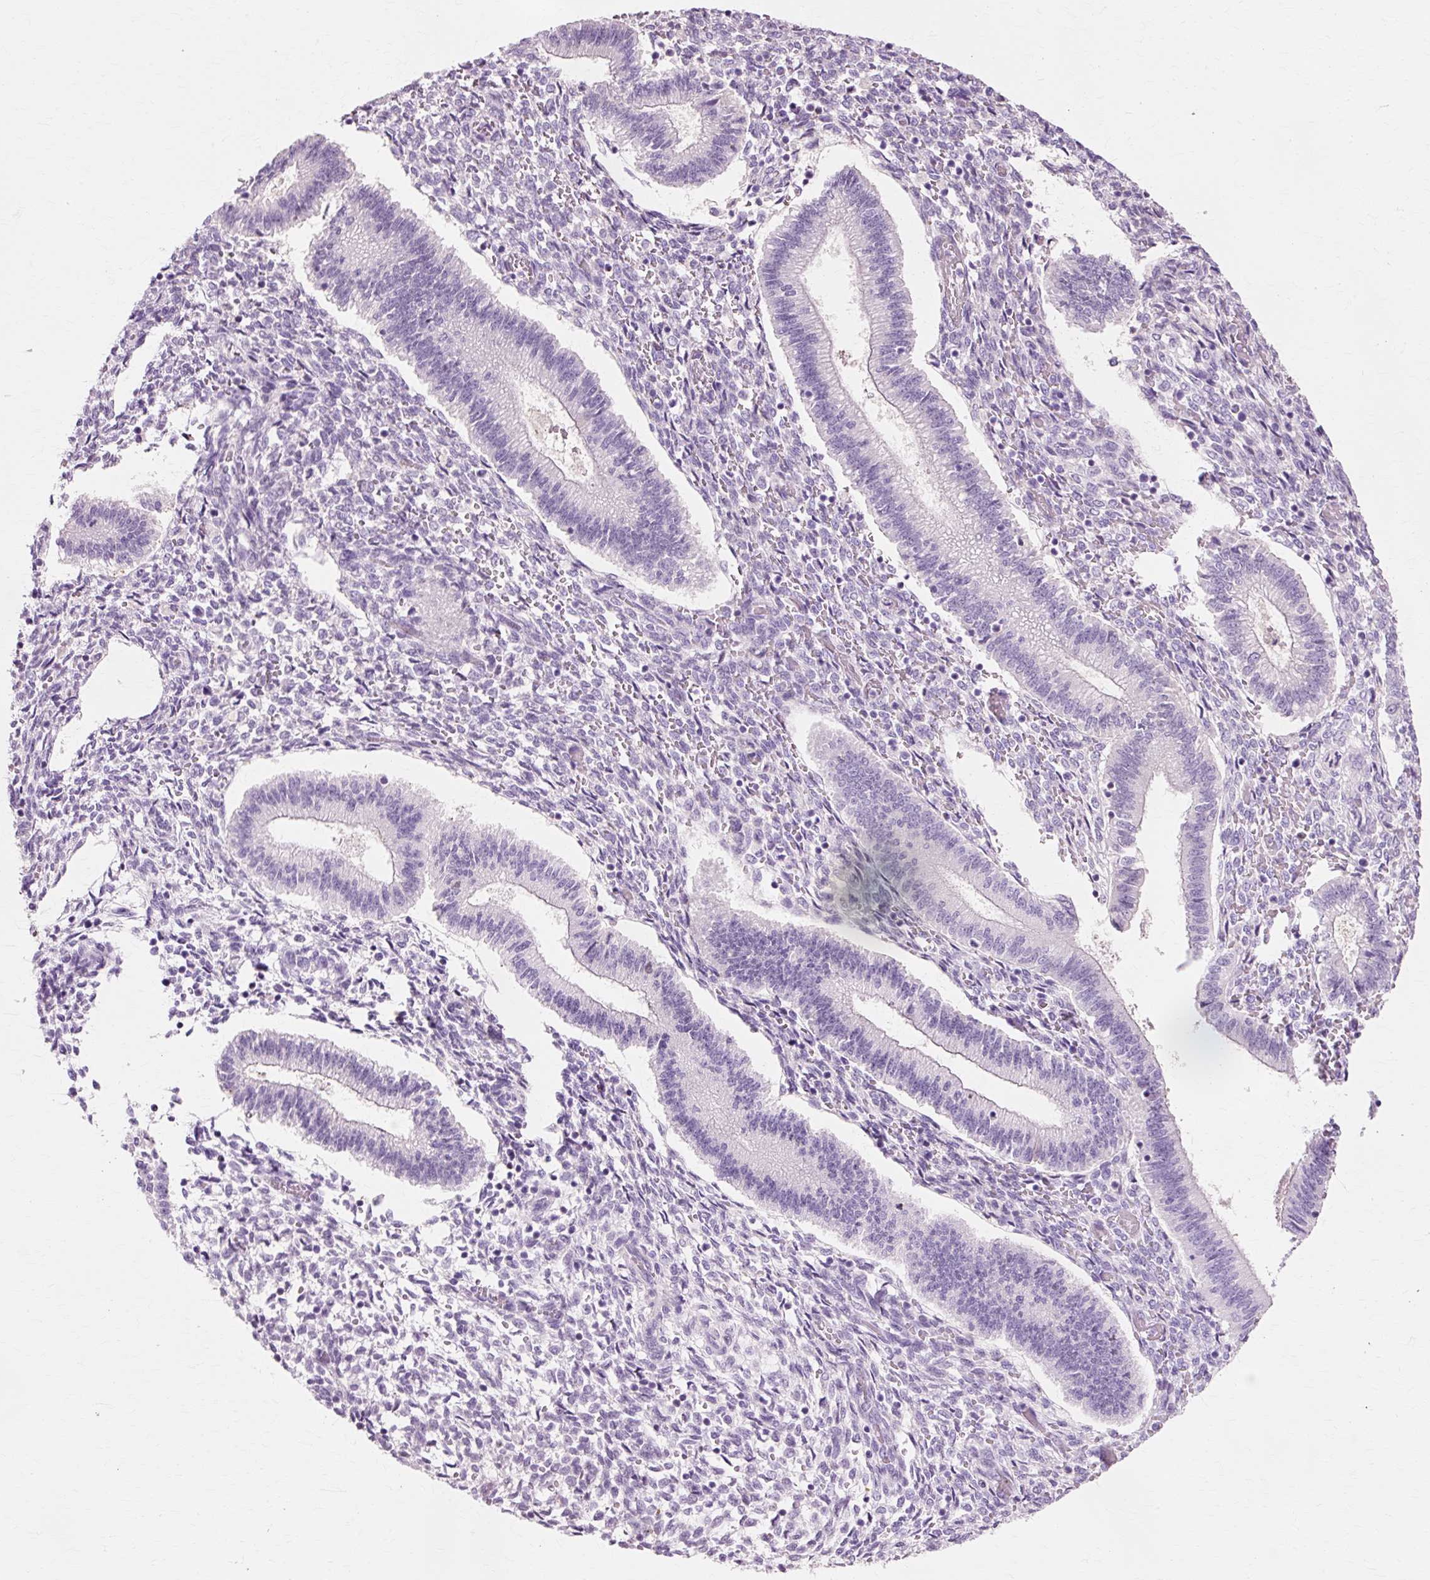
{"staining": {"intensity": "negative", "quantity": "none", "location": "none"}, "tissue": "endometrium", "cell_type": "Cells in endometrial stroma", "image_type": "normal", "snomed": [{"axis": "morphology", "description": "Normal tissue, NOS"}, {"axis": "topography", "description": "Endometrium"}], "caption": "Immunohistochemistry image of benign endometrium: human endometrium stained with DAB (3,3'-diaminobenzidine) displays no significant protein expression in cells in endometrial stroma.", "gene": "VN1R2", "patient": {"sex": "female", "age": 25}}